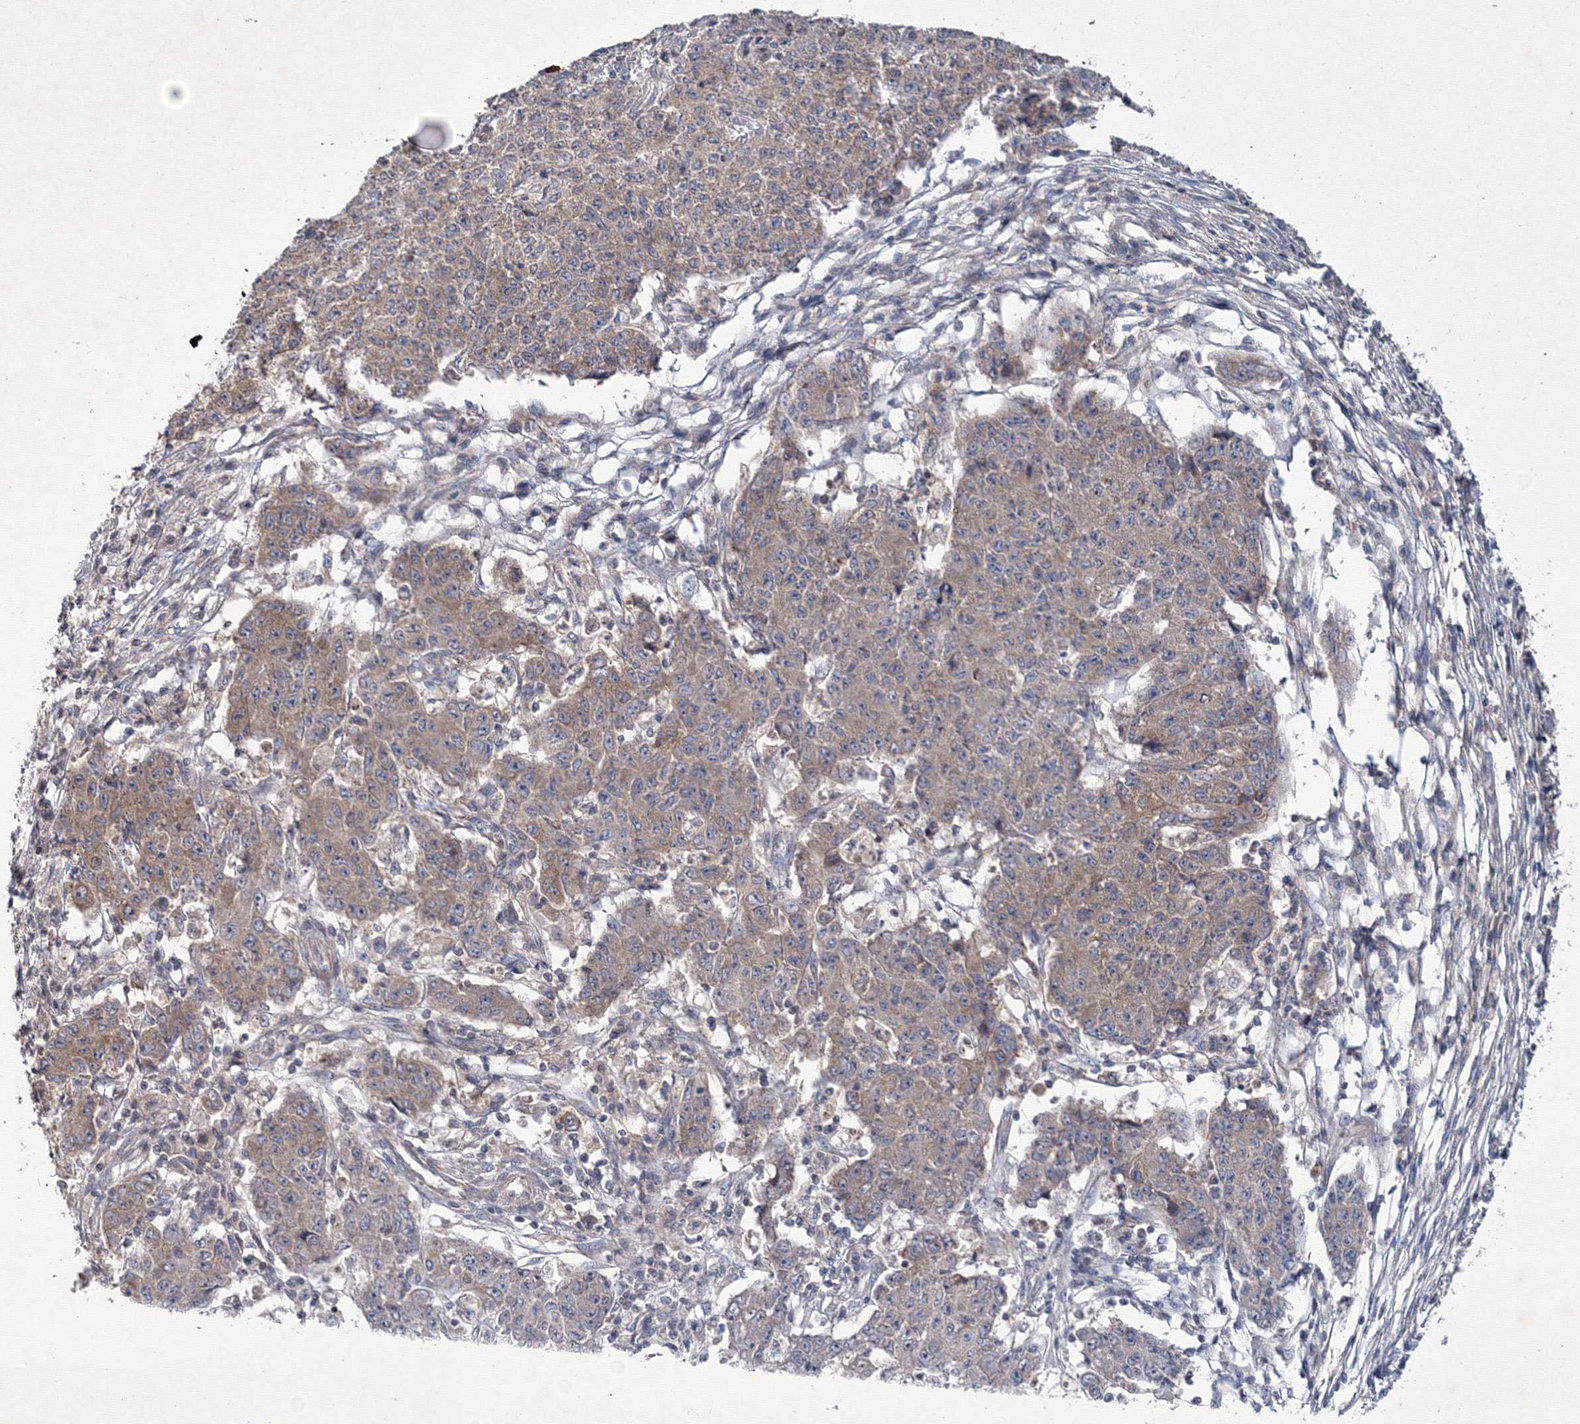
{"staining": {"intensity": "moderate", "quantity": ">75%", "location": "cytoplasmic/membranous"}, "tissue": "ovarian cancer", "cell_type": "Tumor cells", "image_type": "cancer", "snomed": [{"axis": "morphology", "description": "Carcinoma, endometroid"}, {"axis": "topography", "description": "Ovary"}], "caption": "Brown immunohistochemical staining in human ovarian cancer demonstrates moderate cytoplasmic/membranous staining in about >75% of tumor cells. The staining is performed using DAB (3,3'-diaminobenzidine) brown chromogen to label protein expression. The nuclei are counter-stained blue using hematoxylin.", "gene": "MKRN2", "patient": {"sex": "female", "age": 42}}